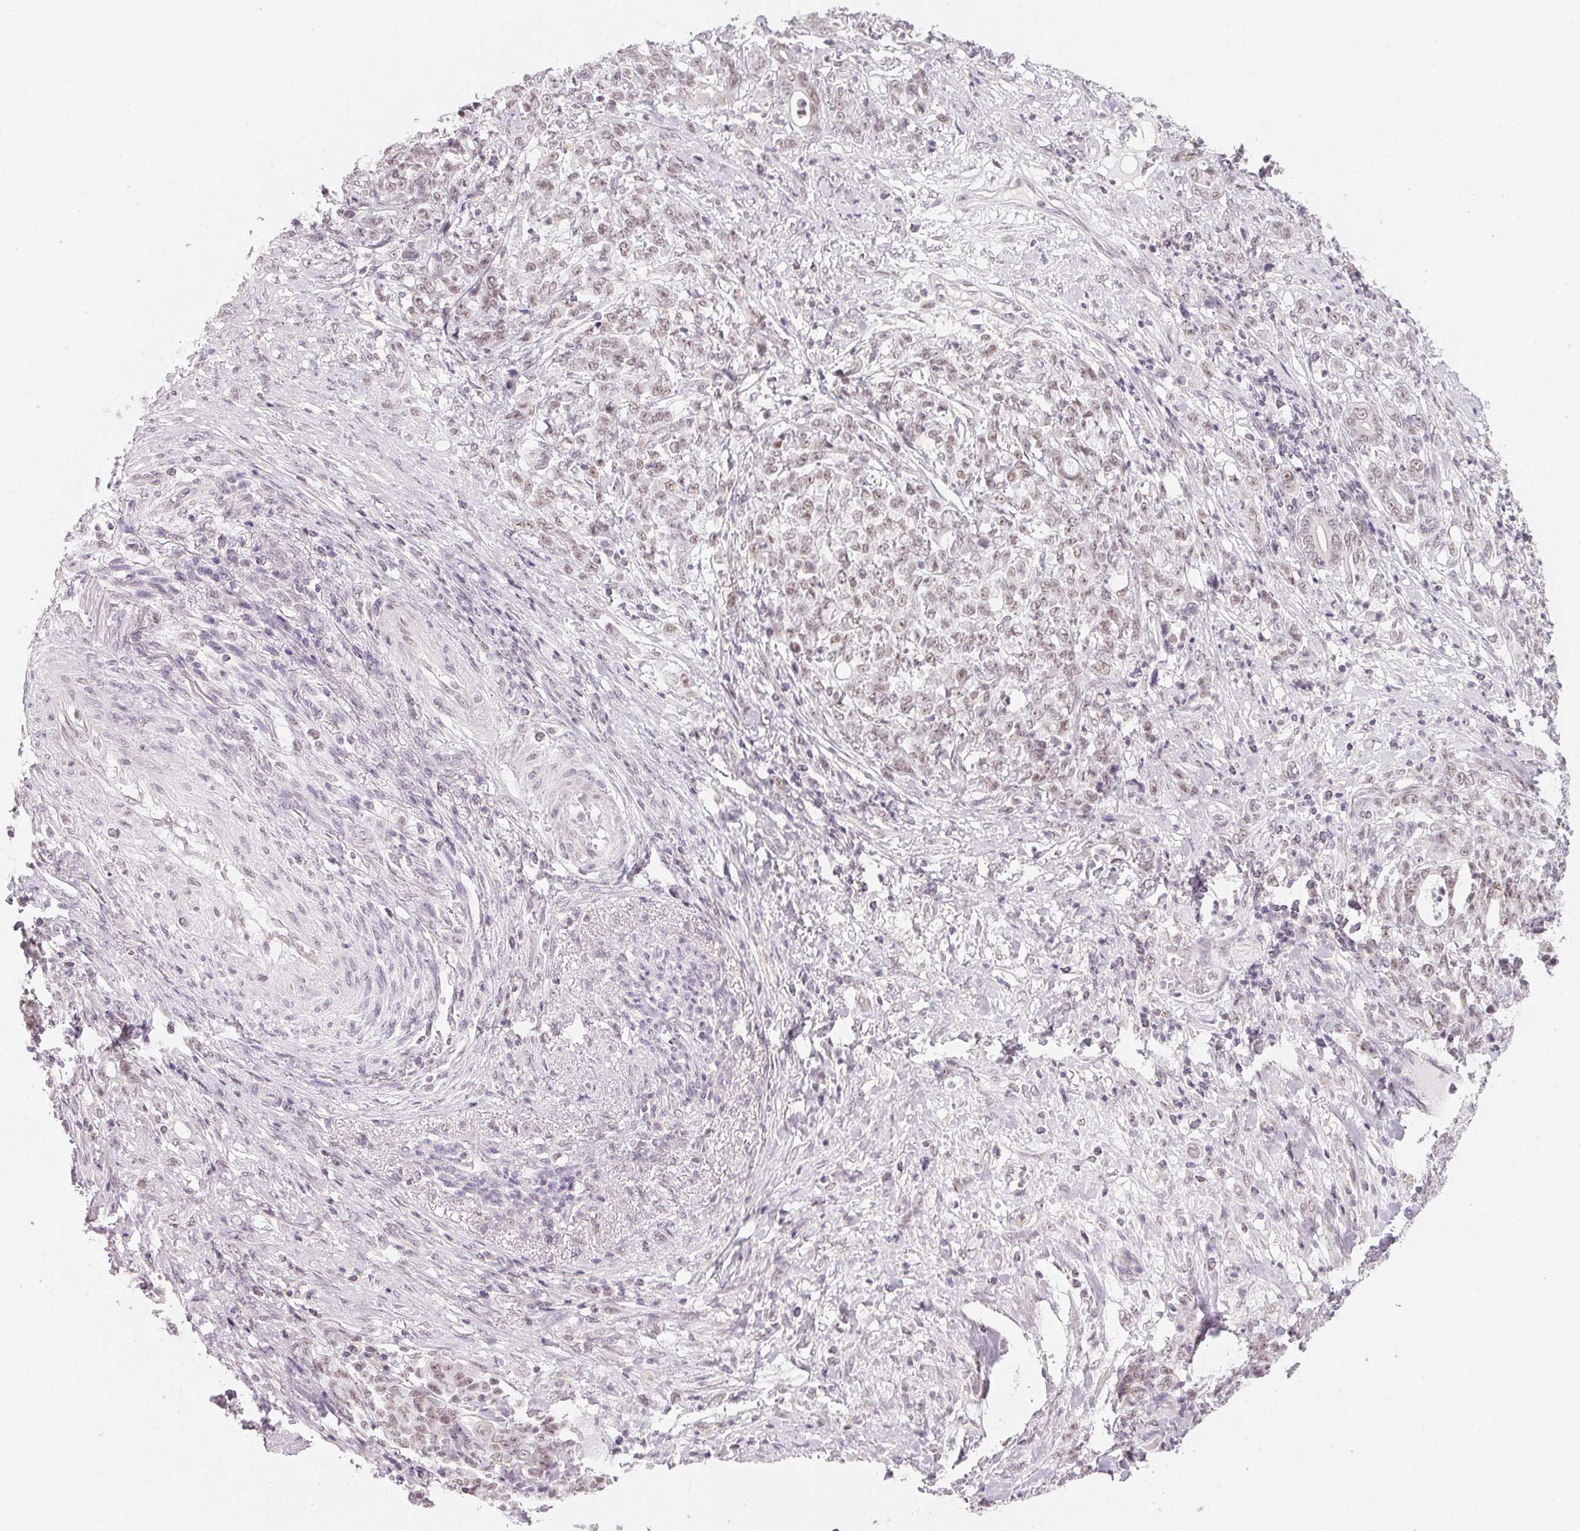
{"staining": {"intensity": "weak", "quantity": "<25%", "location": "nuclear"}, "tissue": "stomach cancer", "cell_type": "Tumor cells", "image_type": "cancer", "snomed": [{"axis": "morphology", "description": "Adenocarcinoma, NOS"}, {"axis": "topography", "description": "Stomach"}], "caption": "This is a image of immunohistochemistry (IHC) staining of stomach cancer, which shows no positivity in tumor cells.", "gene": "NXF3", "patient": {"sex": "female", "age": 79}}